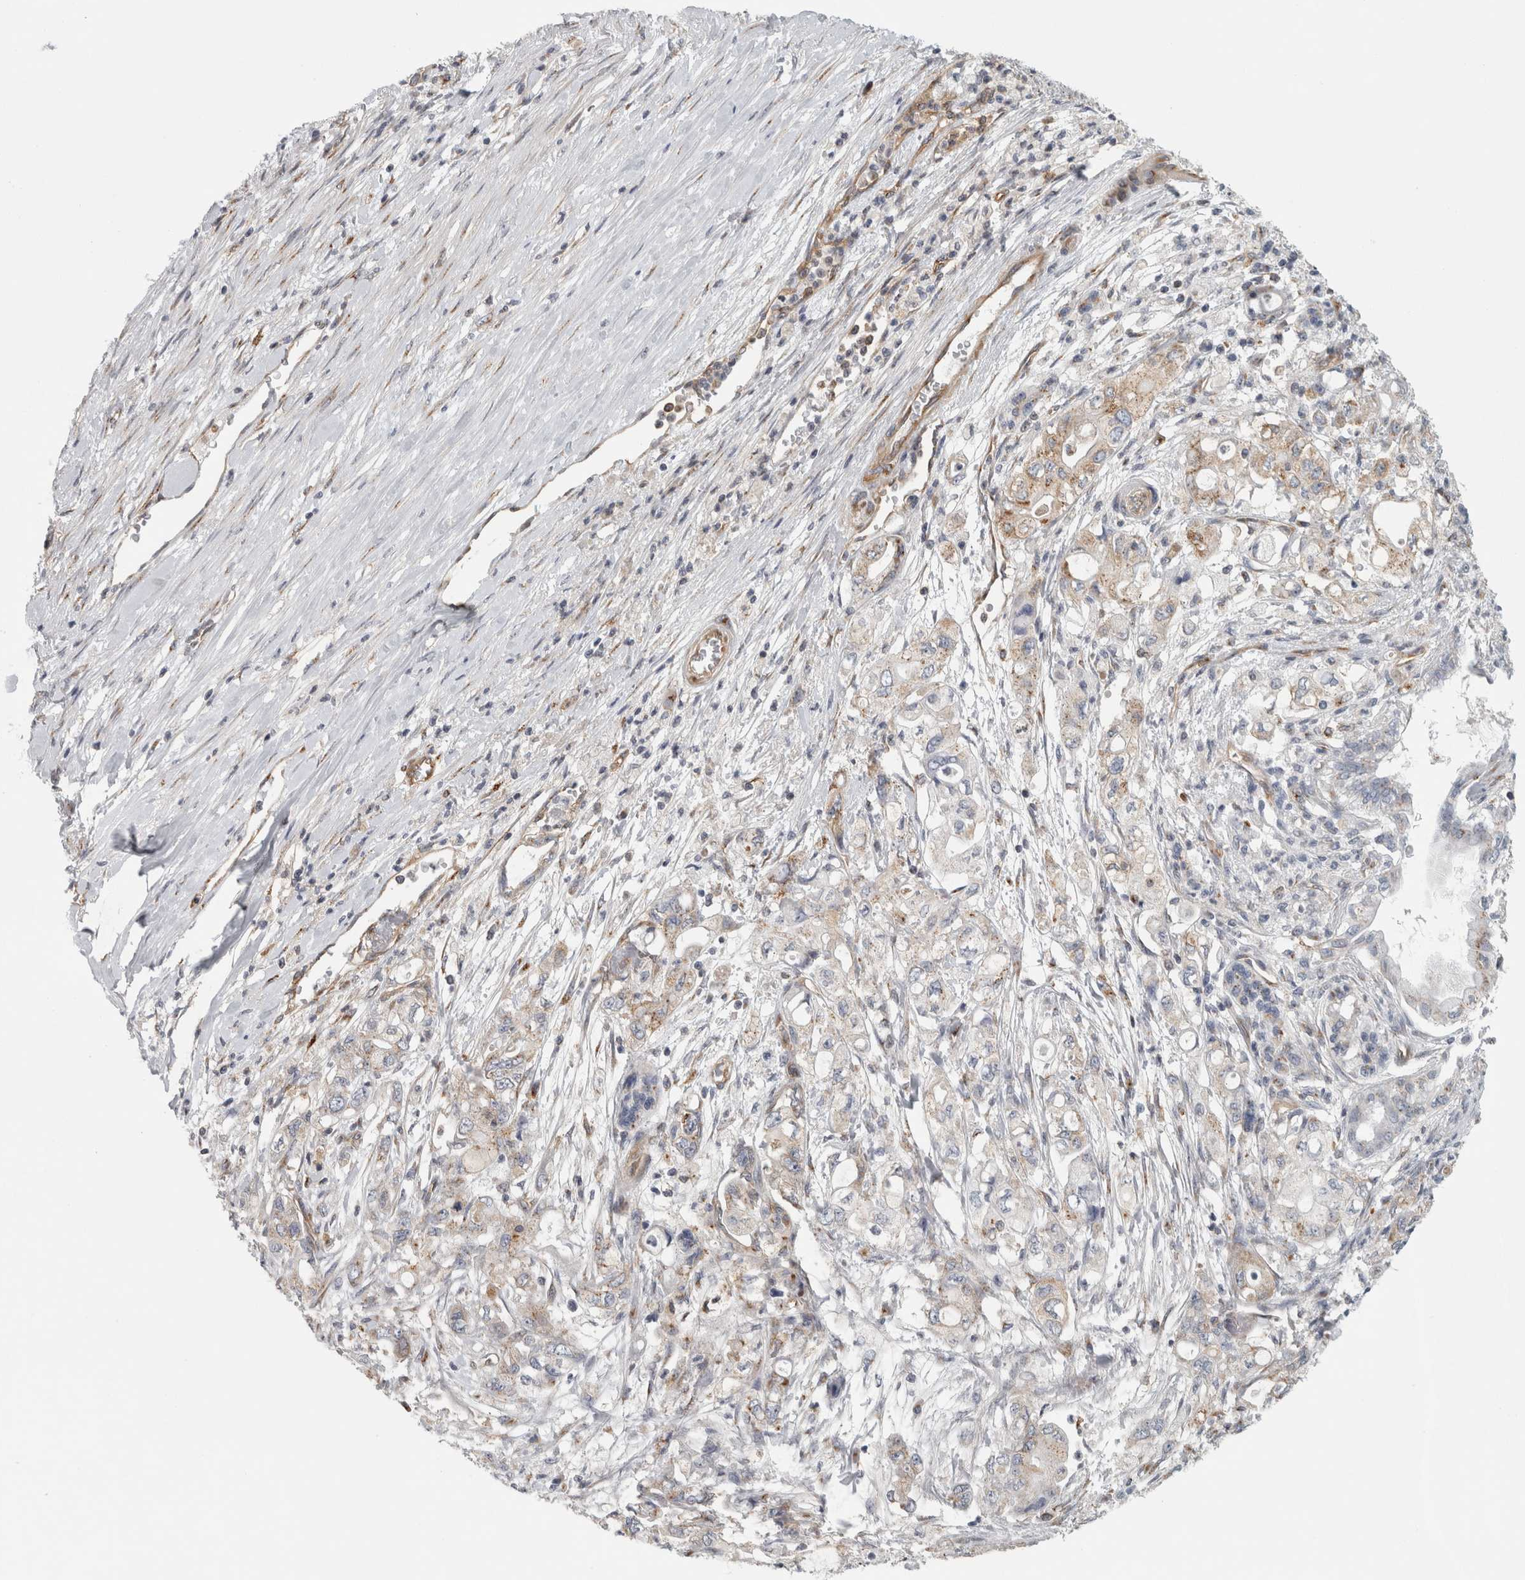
{"staining": {"intensity": "weak", "quantity": "<25%", "location": "cytoplasmic/membranous"}, "tissue": "pancreatic cancer", "cell_type": "Tumor cells", "image_type": "cancer", "snomed": [{"axis": "morphology", "description": "Adenocarcinoma, NOS"}, {"axis": "topography", "description": "Pancreas"}], "caption": "This photomicrograph is of pancreatic adenocarcinoma stained with immunohistochemistry to label a protein in brown with the nuclei are counter-stained blue. There is no positivity in tumor cells. (DAB (3,3'-diaminobenzidine) immunohistochemistry, high magnification).", "gene": "PEX6", "patient": {"sex": "male", "age": 79}}